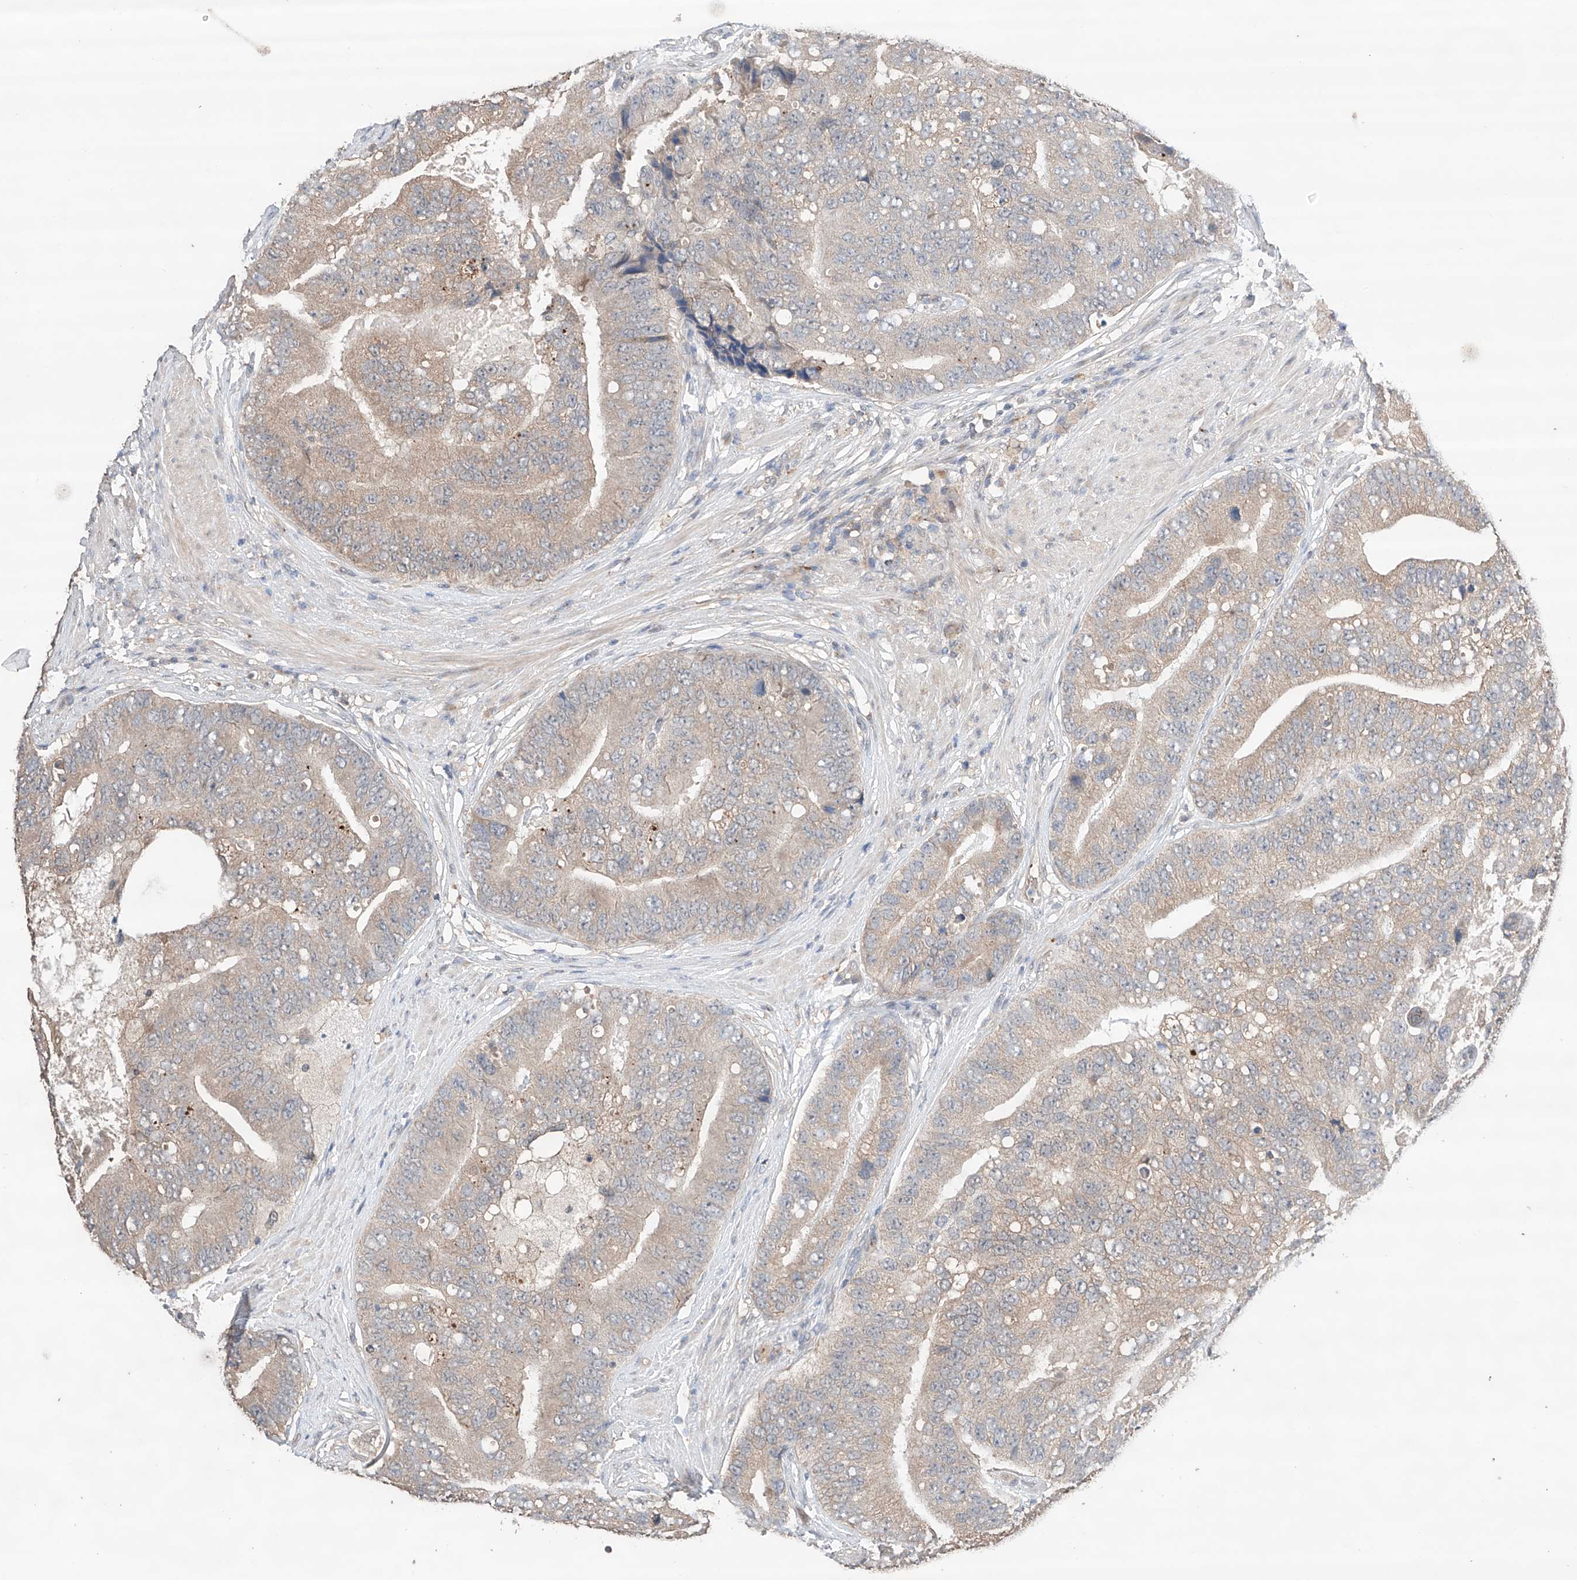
{"staining": {"intensity": "negative", "quantity": "none", "location": "none"}, "tissue": "prostate cancer", "cell_type": "Tumor cells", "image_type": "cancer", "snomed": [{"axis": "morphology", "description": "Adenocarcinoma, High grade"}, {"axis": "topography", "description": "Prostate"}], "caption": "Protein analysis of high-grade adenocarcinoma (prostate) displays no significant staining in tumor cells.", "gene": "ZFHX2", "patient": {"sex": "male", "age": 70}}